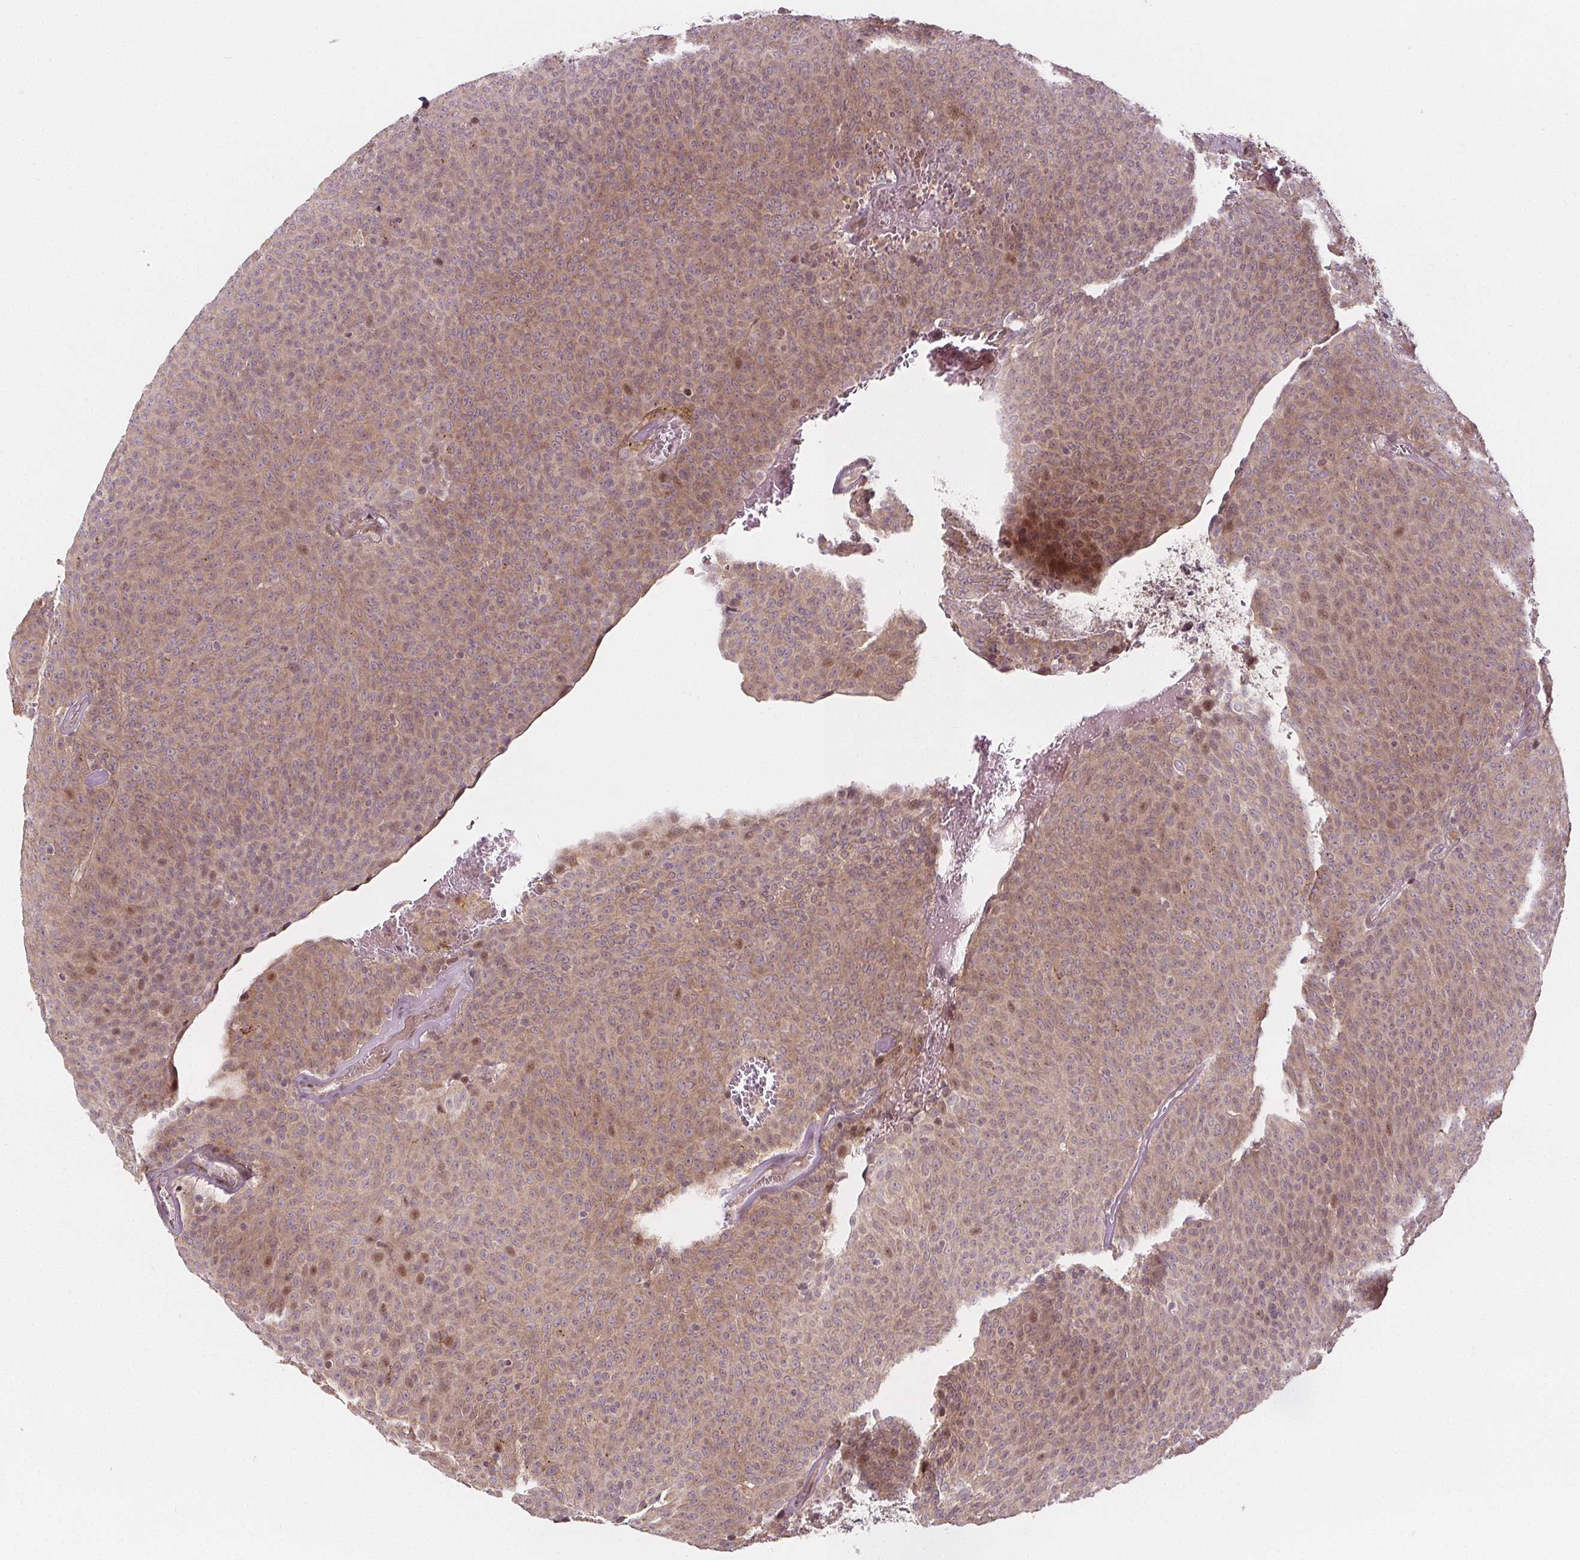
{"staining": {"intensity": "weak", "quantity": "25%-75%", "location": "cytoplasmic/membranous,nuclear"}, "tissue": "urothelial cancer", "cell_type": "Tumor cells", "image_type": "cancer", "snomed": [{"axis": "morphology", "description": "Urothelial carcinoma, Low grade"}, {"axis": "topography", "description": "Urinary bladder"}], "caption": "An image of human low-grade urothelial carcinoma stained for a protein displays weak cytoplasmic/membranous and nuclear brown staining in tumor cells. (DAB (3,3'-diaminobenzidine) = brown stain, brightfield microscopy at high magnification).", "gene": "AKT1S1", "patient": {"sex": "male", "age": 77}}